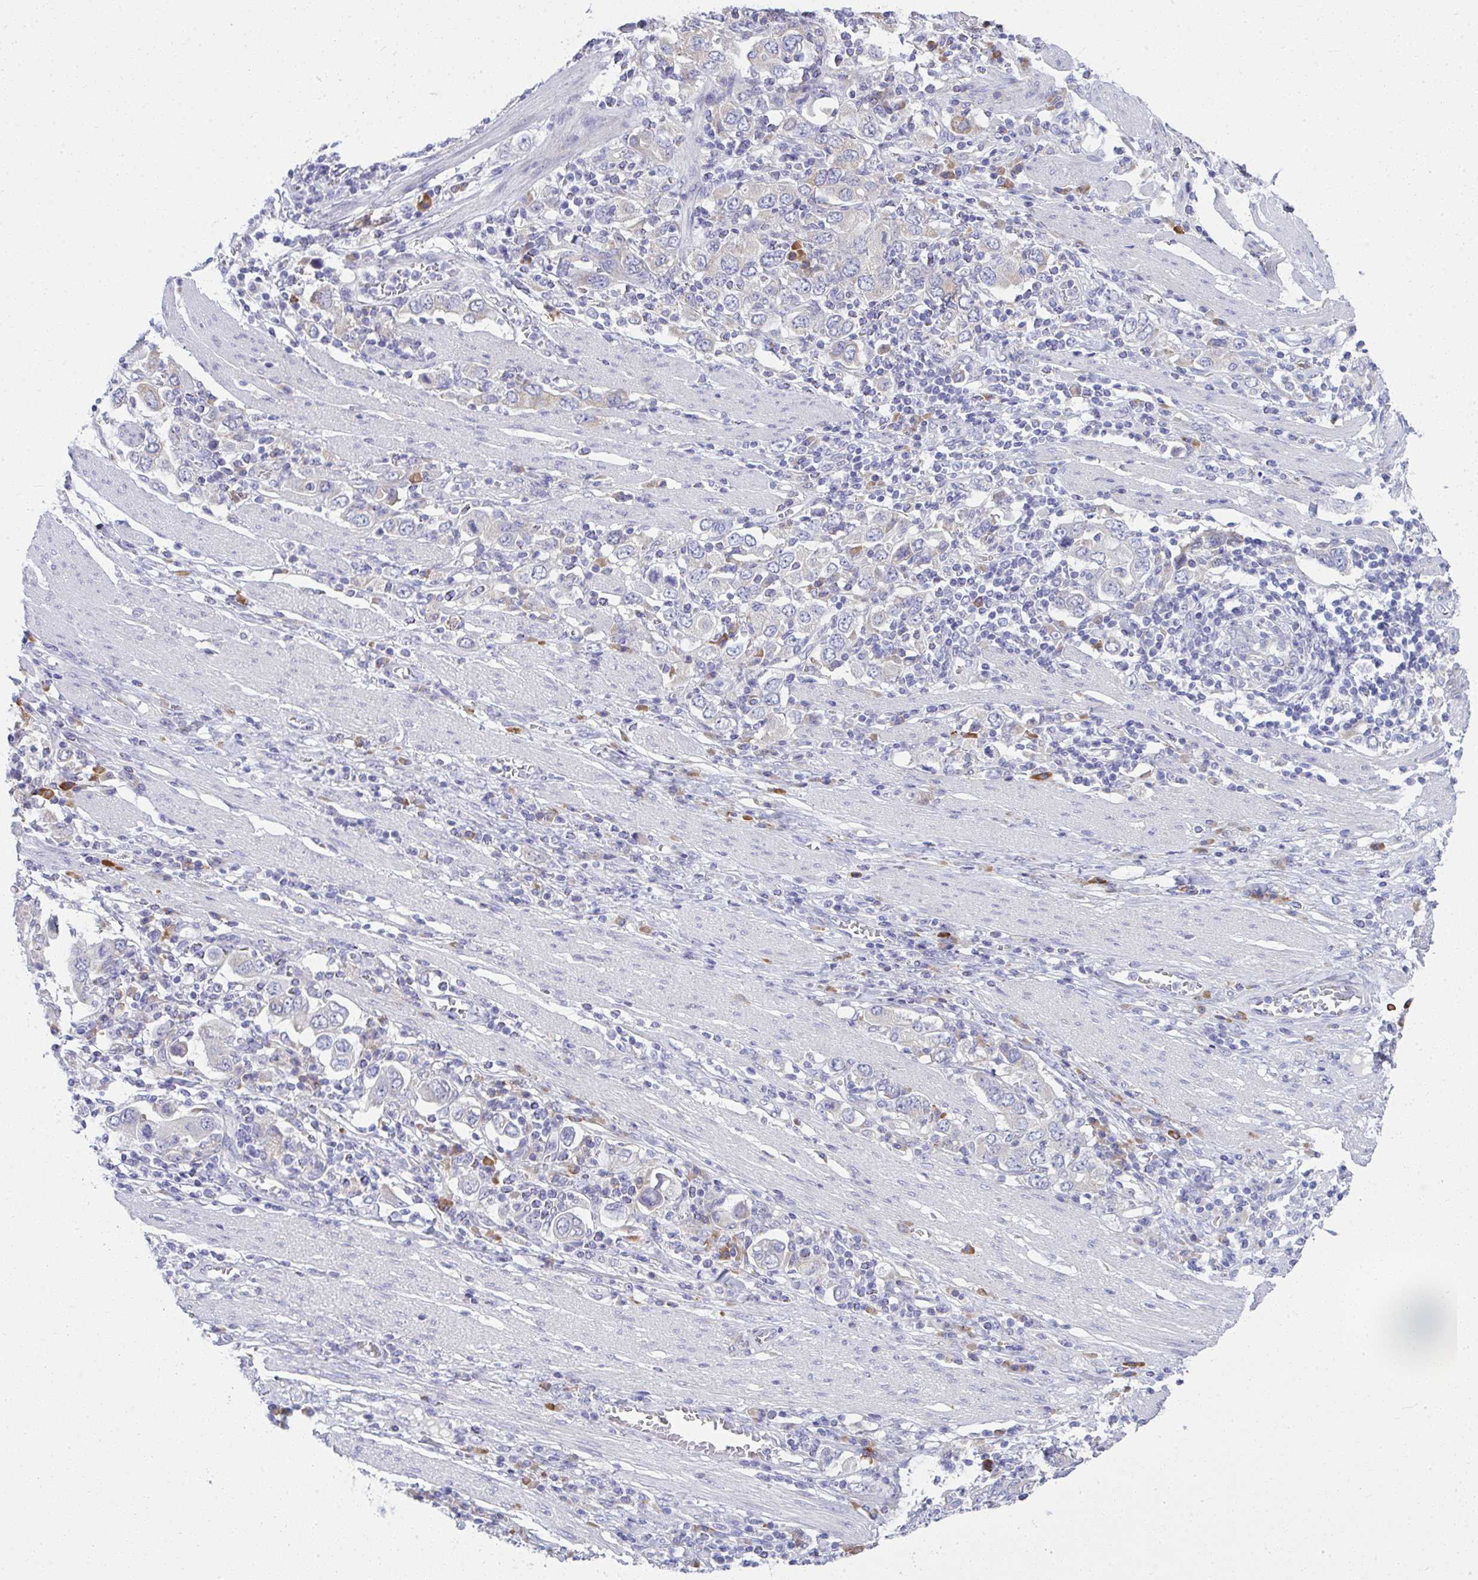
{"staining": {"intensity": "negative", "quantity": "none", "location": "none"}, "tissue": "stomach cancer", "cell_type": "Tumor cells", "image_type": "cancer", "snomed": [{"axis": "morphology", "description": "Adenocarcinoma, NOS"}, {"axis": "topography", "description": "Stomach, upper"}, {"axis": "topography", "description": "Stomach"}], "caption": "Tumor cells show no significant protein staining in stomach cancer (adenocarcinoma). (Brightfield microscopy of DAB immunohistochemistry (IHC) at high magnification).", "gene": "FASLG", "patient": {"sex": "male", "age": 62}}